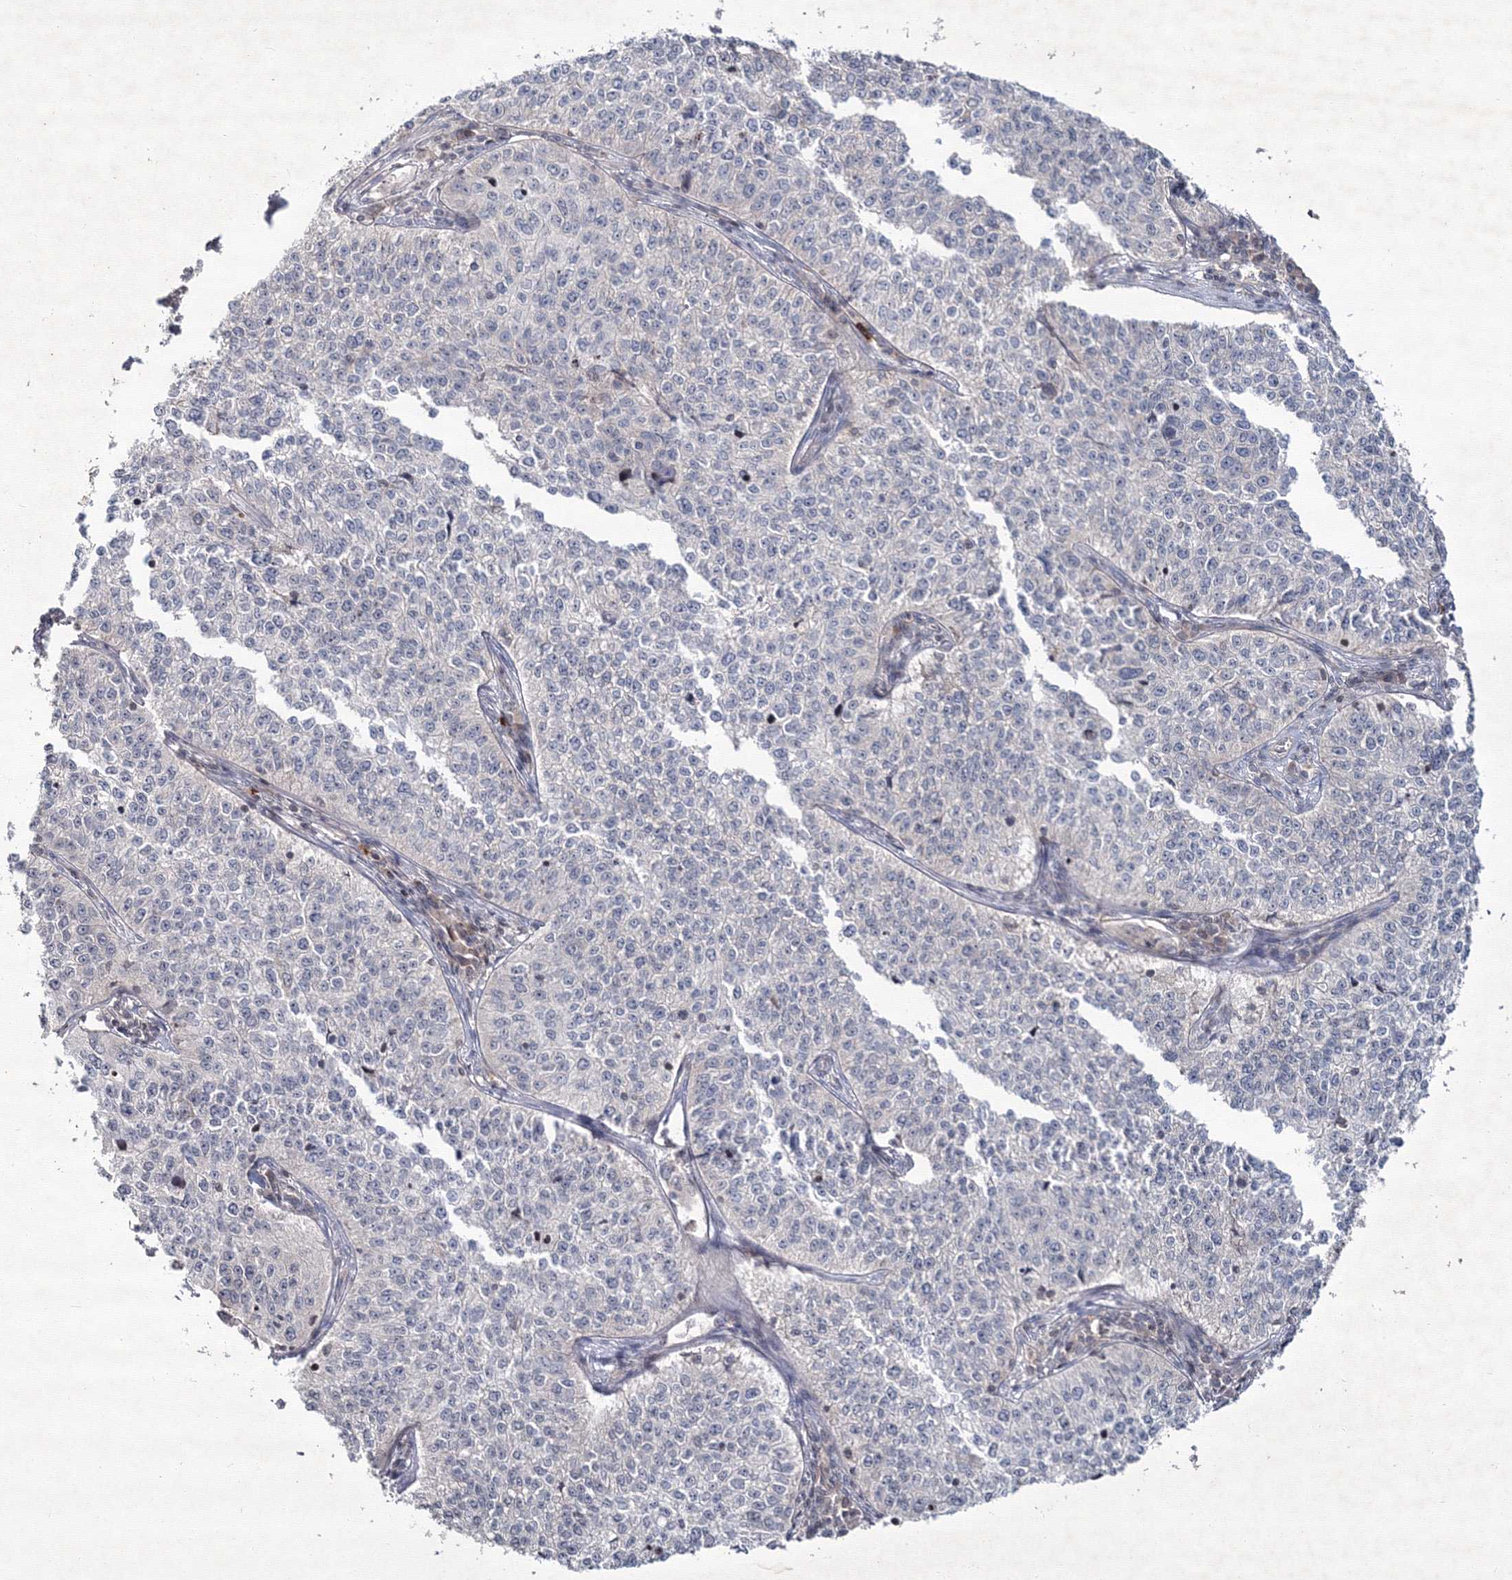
{"staining": {"intensity": "negative", "quantity": "none", "location": "none"}, "tissue": "cervical cancer", "cell_type": "Tumor cells", "image_type": "cancer", "snomed": [{"axis": "morphology", "description": "Squamous cell carcinoma, NOS"}, {"axis": "topography", "description": "Cervix"}], "caption": "Immunohistochemical staining of human squamous cell carcinoma (cervical) exhibits no significant expression in tumor cells.", "gene": "MKRN2", "patient": {"sex": "female", "age": 35}}